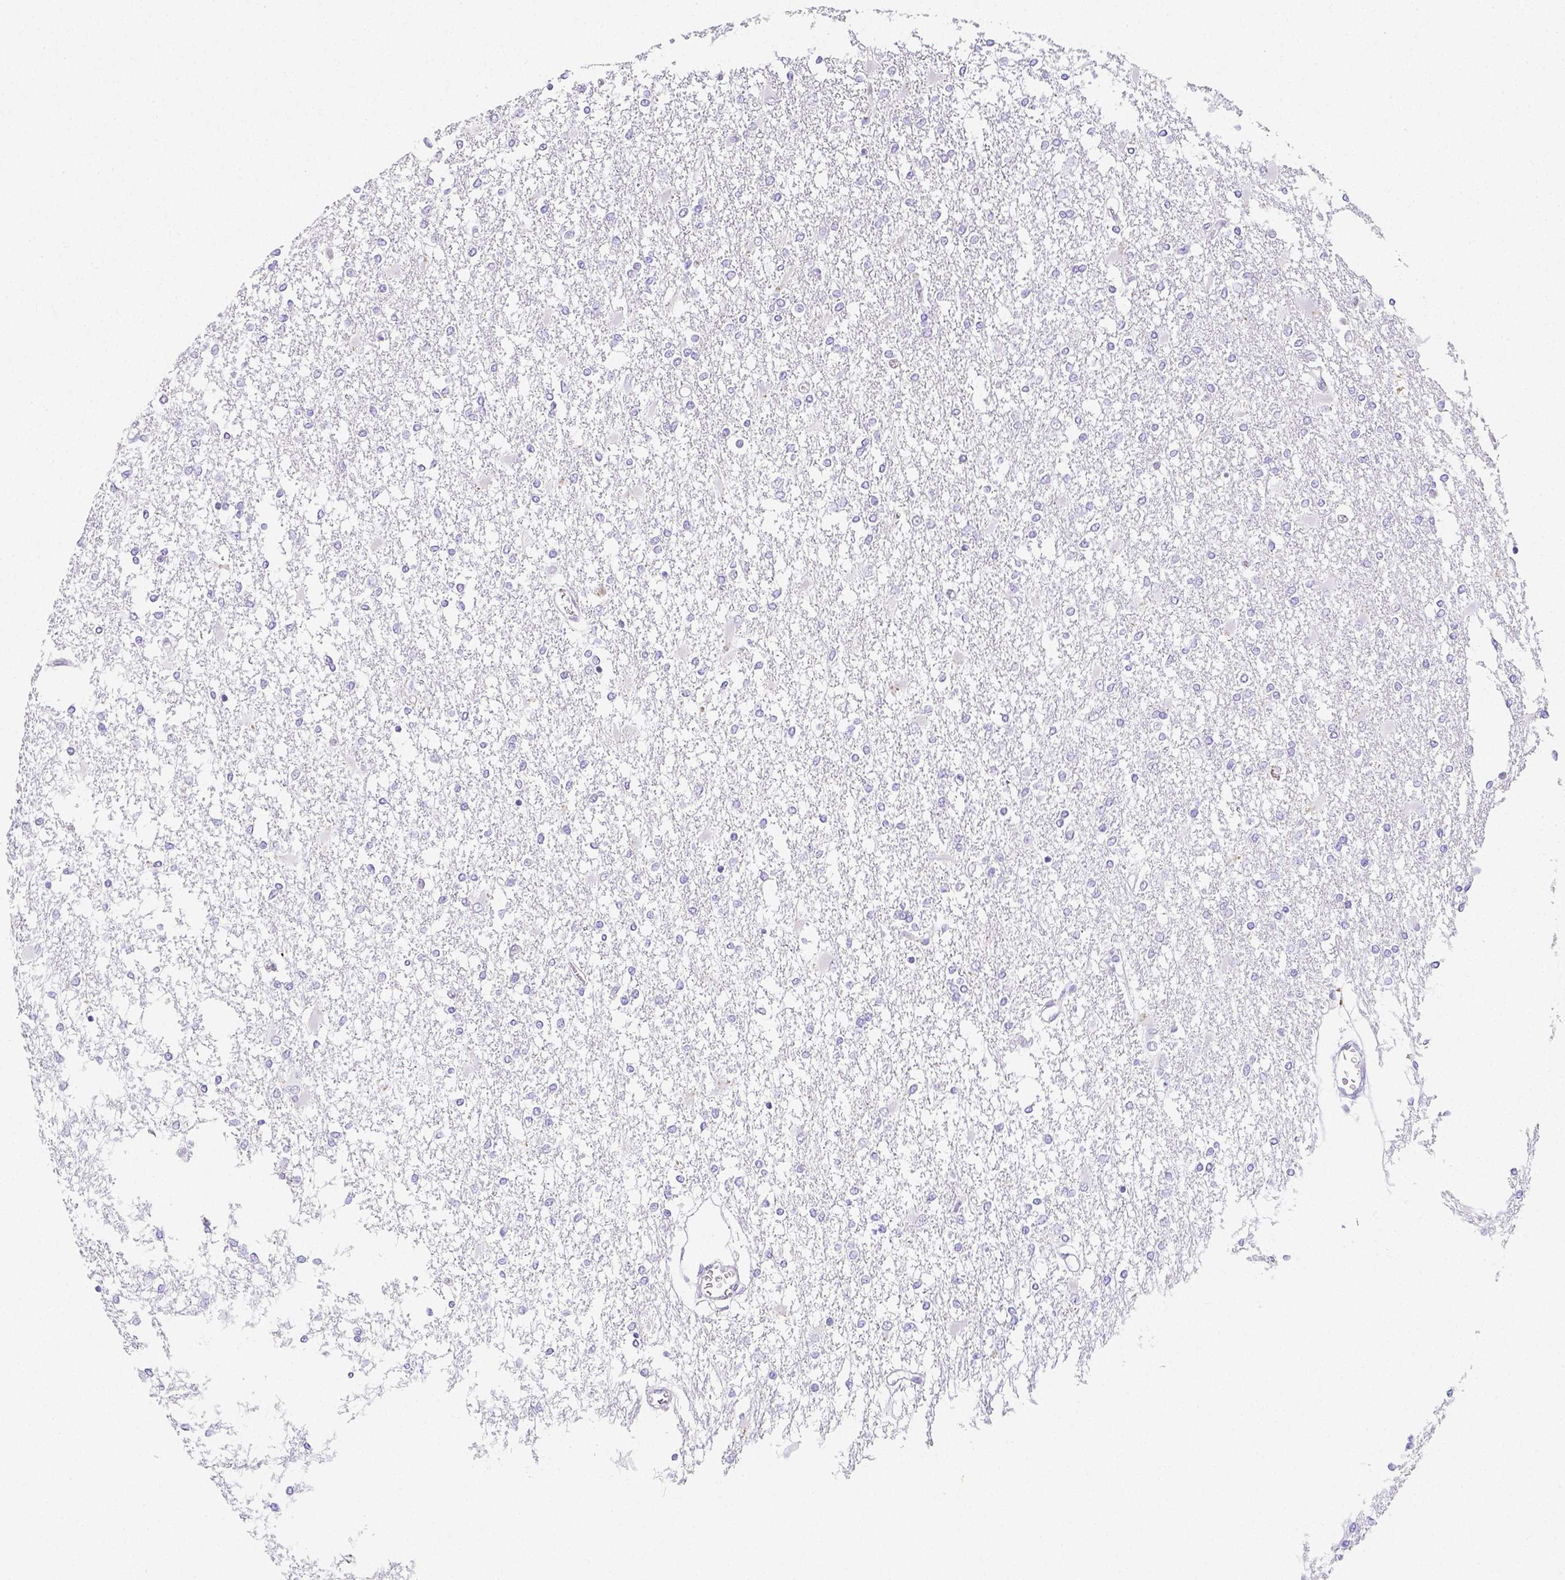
{"staining": {"intensity": "negative", "quantity": "none", "location": "none"}, "tissue": "glioma", "cell_type": "Tumor cells", "image_type": "cancer", "snomed": [{"axis": "morphology", "description": "Glioma, malignant, High grade"}, {"axis": "topography", "description": "Cerebral cortex"}], "caption": "This is an immunohistochemistry image of glioma. There is no positivity in tumor cells.", "gene": "ARHGAP36", "patient": {"sex": "male", "age": 79}}